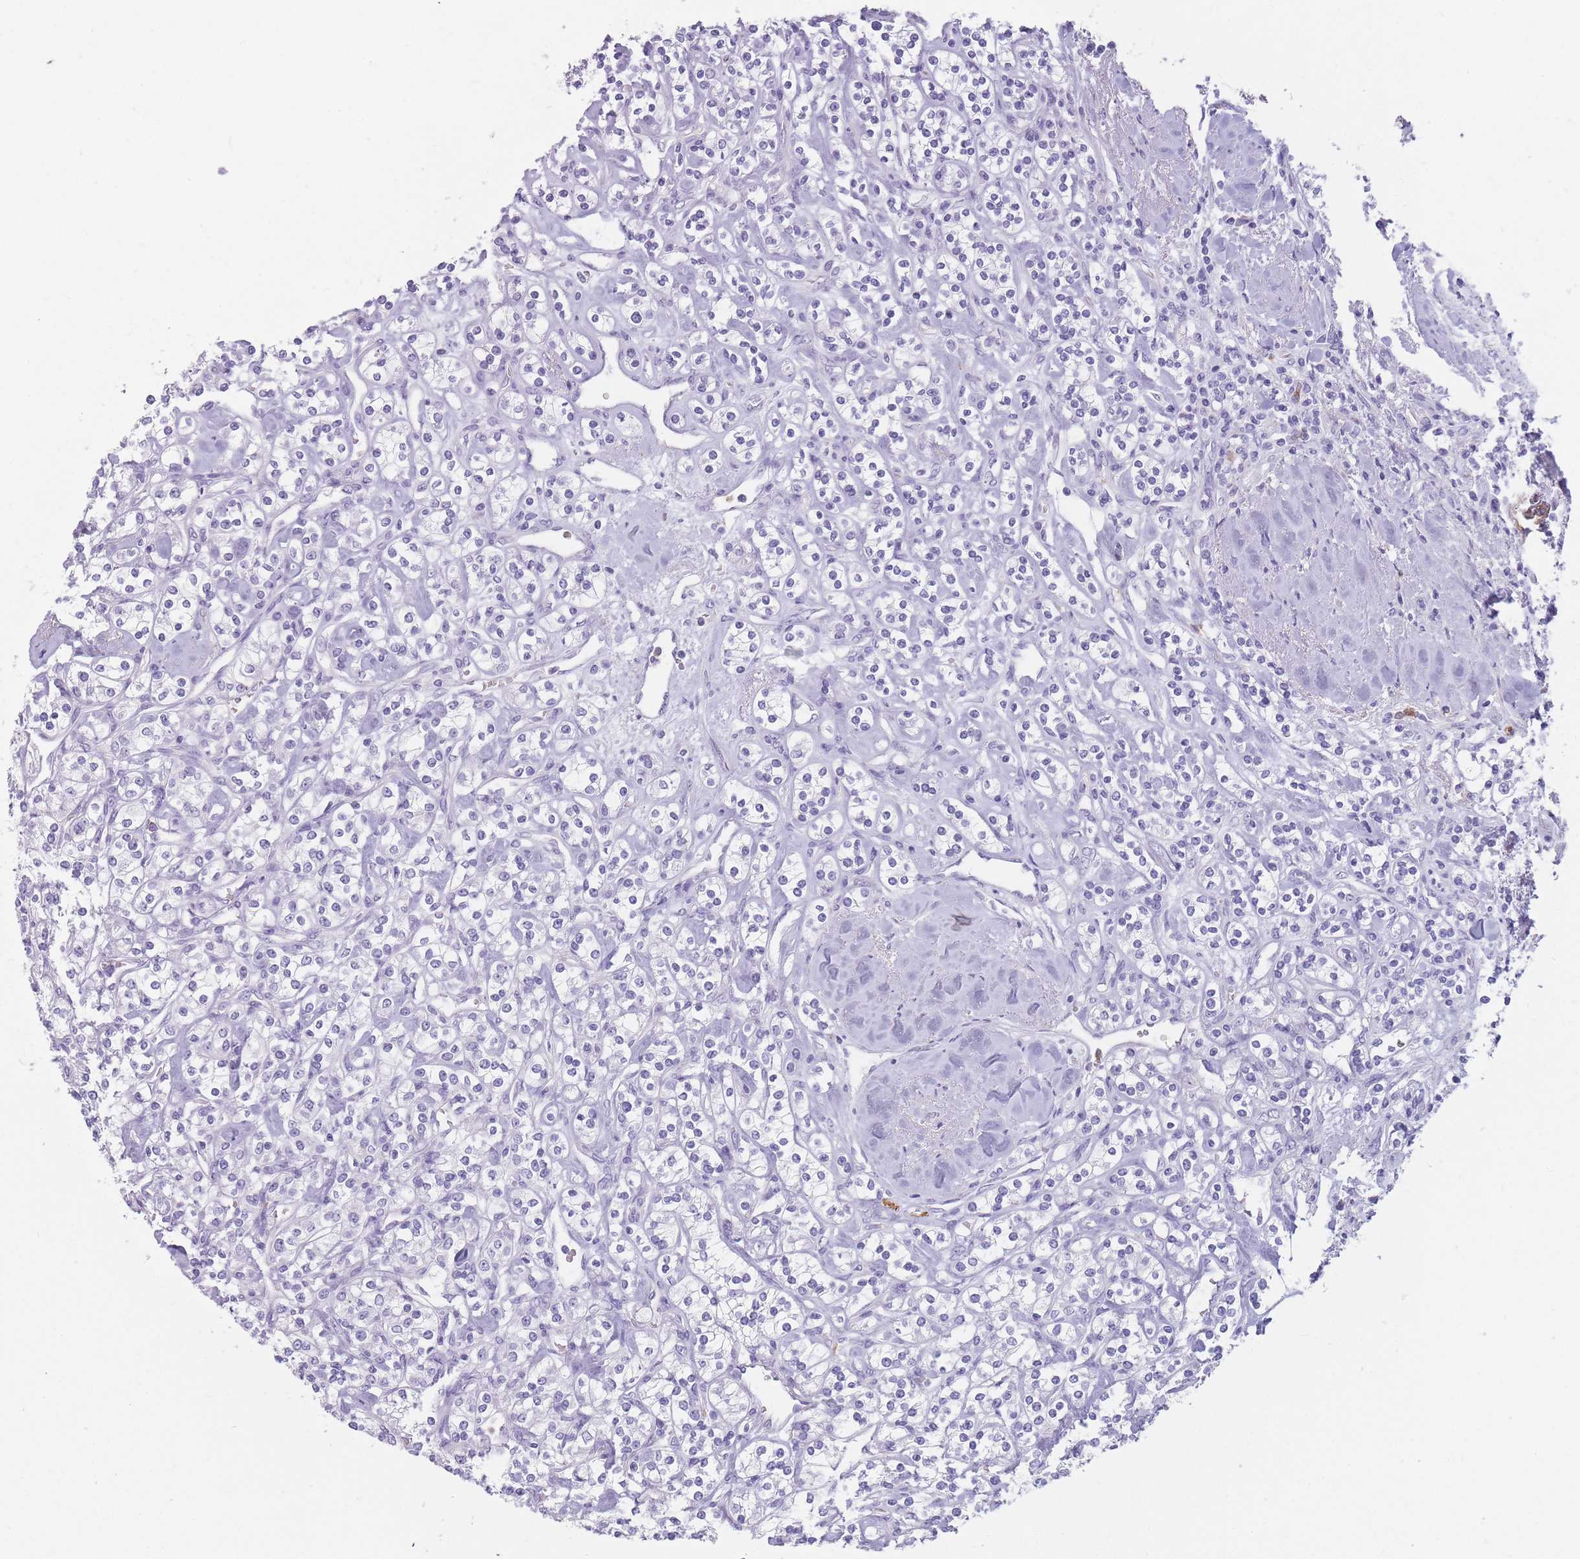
{"staining": {"intensity": "negative", "quantity": "none", "location": "none"}, "tissue": "renal cancer", "cell_type": "Tumor cells", "image_type": "cancer", "snomed": [{"axis": "morphology", "description": "Adenocarcinoma, NOS"}, {"axis": "topography", "description": "Kidney"}], "caption": "Renal adenocarcinoma was stained to show a protein in brown. There is no significant expression in tumor cells.", "gene": "CR1L", "patient": {"sex": "male", "age": 77}}